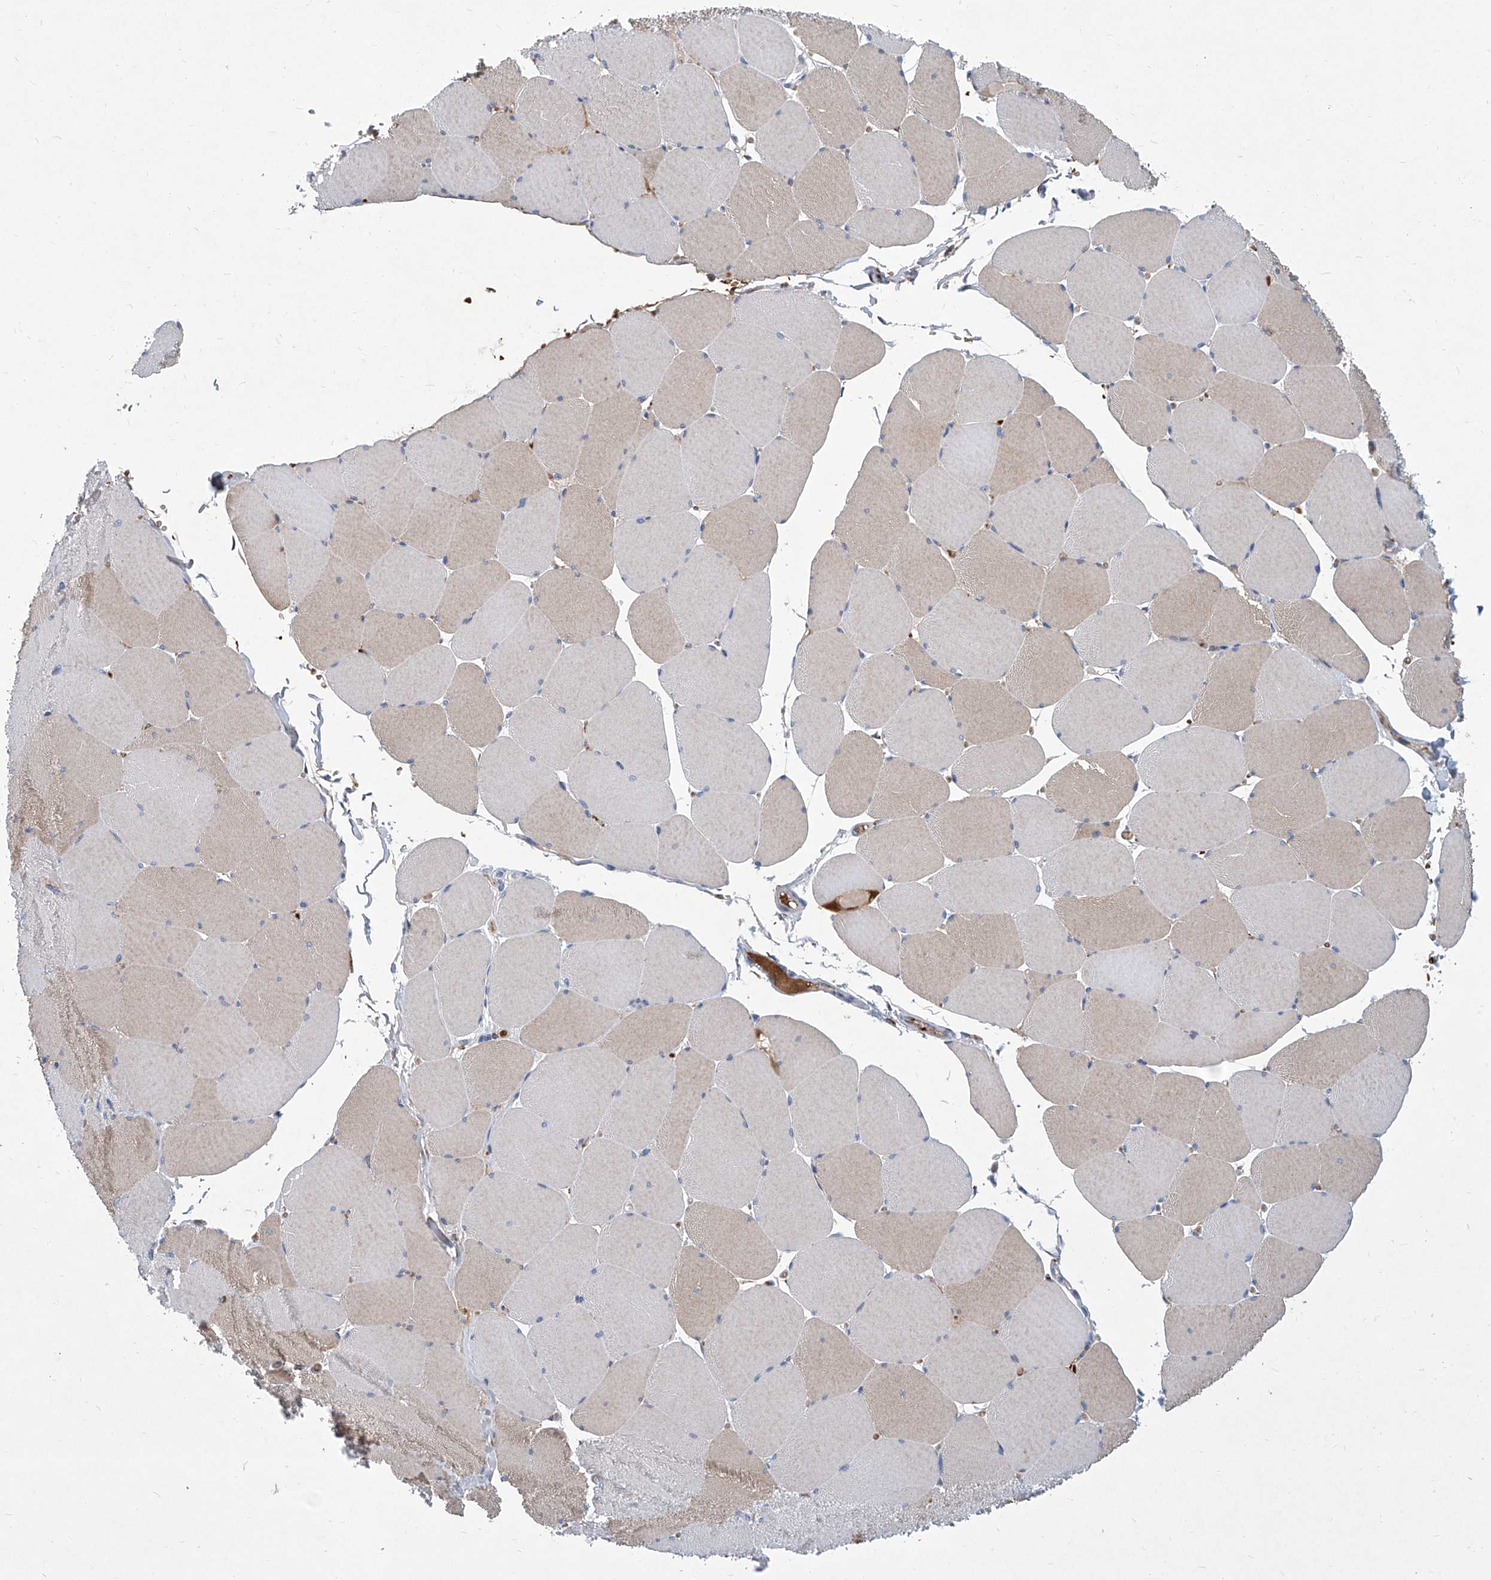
{"staining": {"intensity": "weak", "quantity": "<25%", "location": "cytoplasmic/membranous"}, "tissue": "skeletal muscle", "cell_type": "Myocytes", "image_type": "normal", "snomed": [{"axis": "morphology", "description": "Normal tissue, NOS"}, {"axis": "topography", "description": "Skeletal muscle"}, {"axis": "topography", "description": "Head-Neck"}], "caption": "Immunohistochemistry (IHC) micrograph of normal skeletal muscle stained for a protein (brown), which demonstrates no positivity in myocytes.", "gene": "FPR2", "patient": {"sex": "male", "age": 66}}